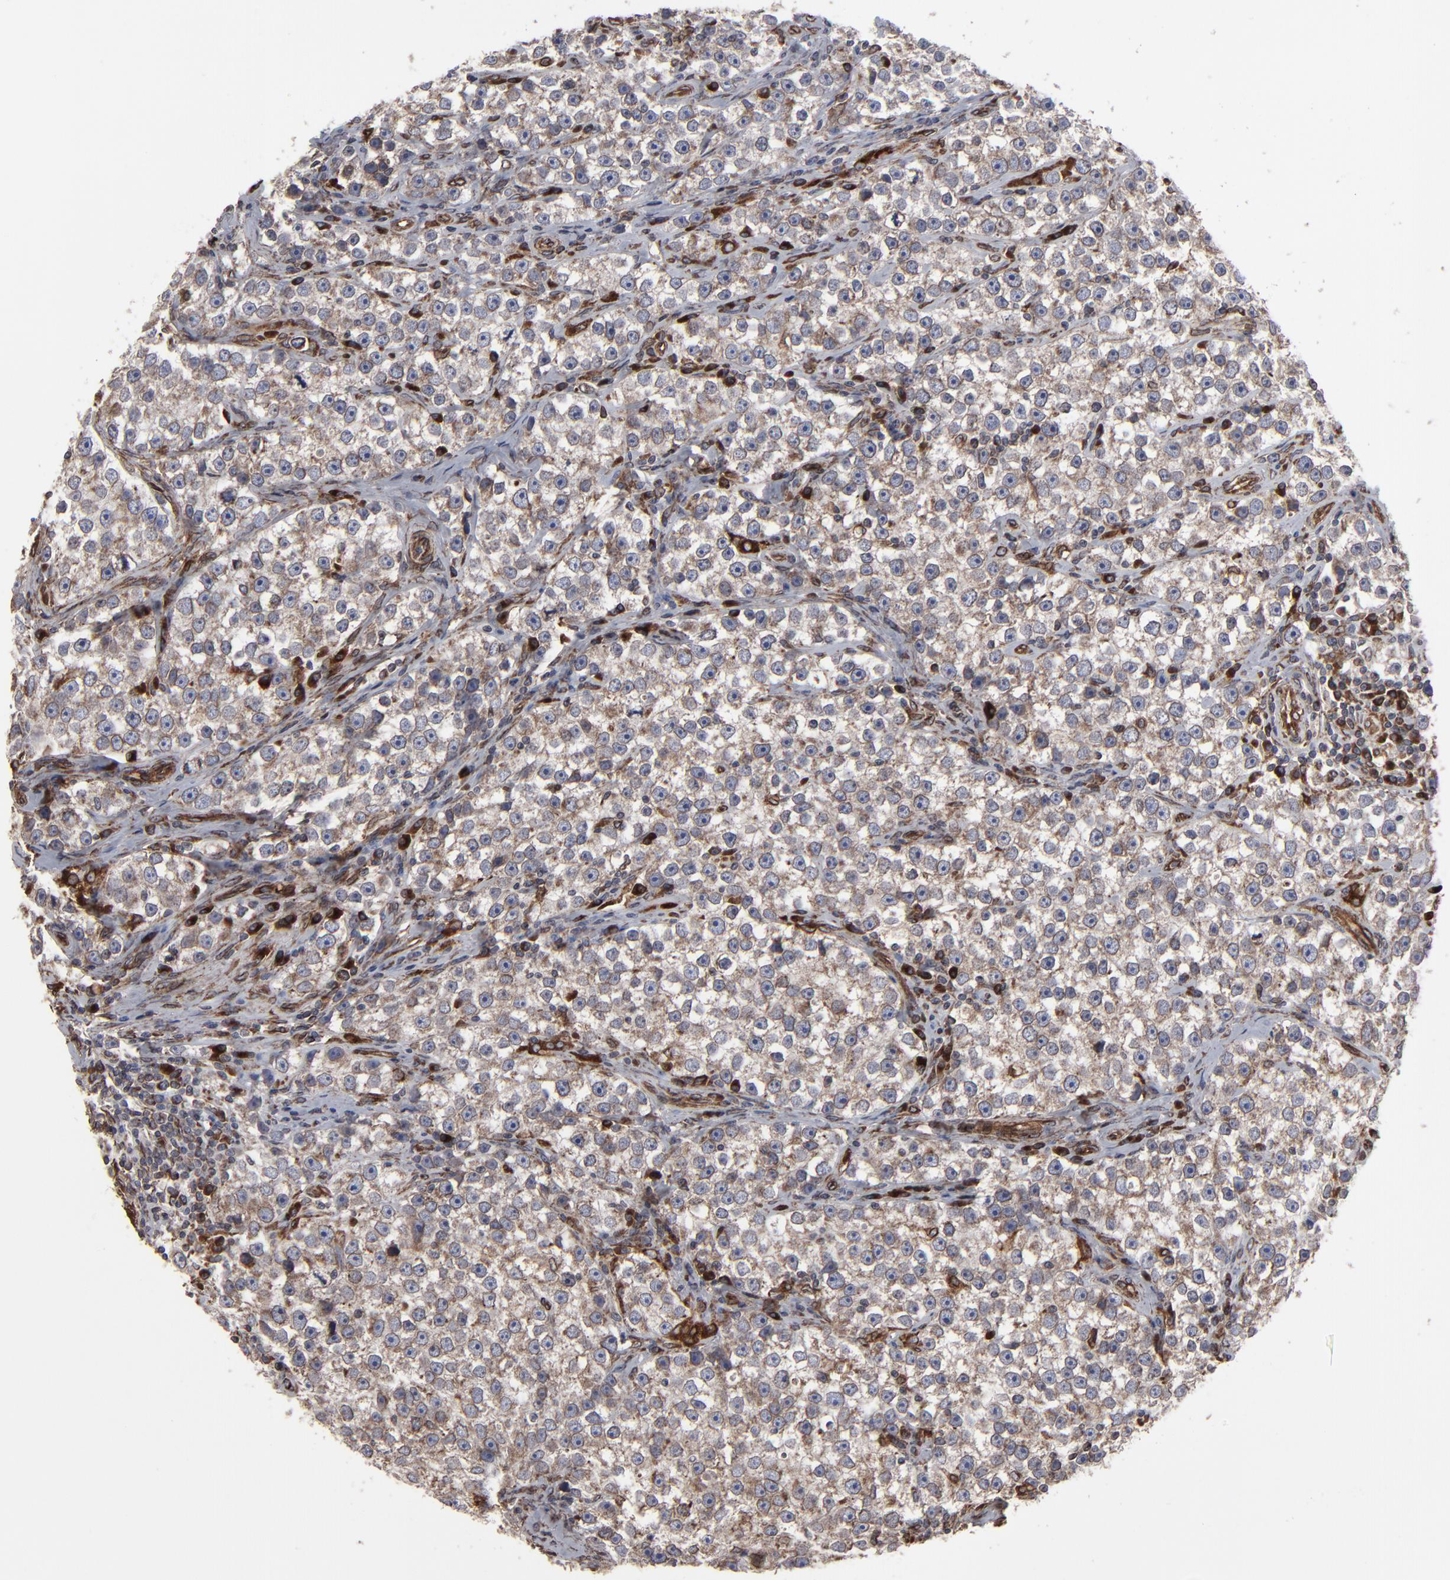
{"staining": {"intensity": "weak", "quantity": ">75%", "location": "cytoplasmic/membranous"}, "tissue": "testis cancer", "cell_type": "Tumor cells", "image_type": "cancer", "snomed": [{"axis": "morphology", "description": "Seminoma, NOS"}, {"axis": "topography", "description": "Testis"}], "caption": "High-power microscopy captured an immunohistochemistry micrograph of testis cancer, revealing weak cytoplasmic/membranous staining in approximately >75% of tumor cells.", "gene": "CNIH1", "patient": {"sex": "male", "age": 32}}